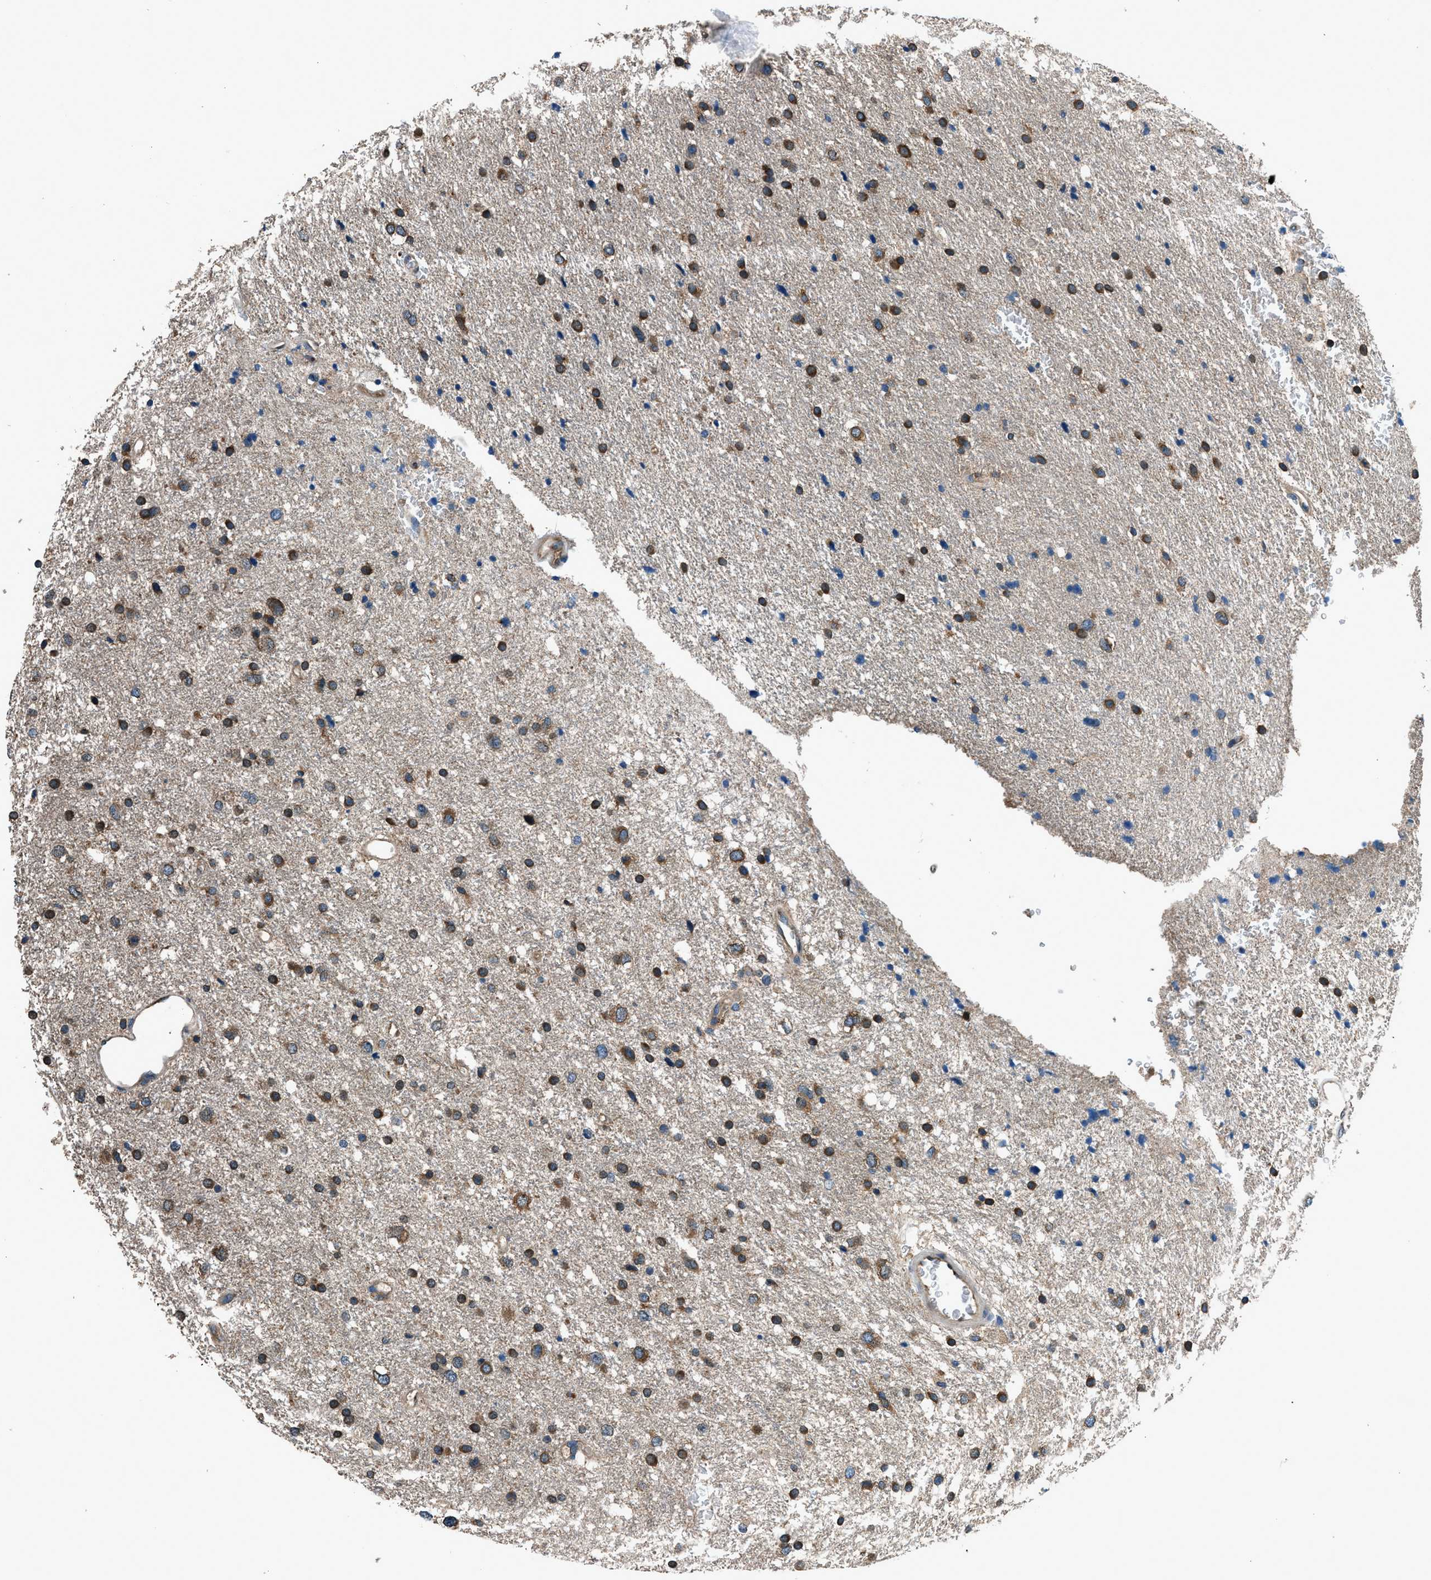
{"staining": {"intensity": "moderate", "quantity": ">75%", "location": "cytoplasmic/membranous"}, "tissue": "glioma", "cell_type": "Tumor cells", "image_type": "cancer", "snomed": [{"axis": "morphology", "description": "Glioma, malignant, Low grade"}, {"axis": "topography", "description": "Brain"}], "caption": "Immunohistochemical staining of human malignant low-grade glioma exhibits medium levels of moderate cytoplasmic/membranous positivity in approximately >75% of tumor cells.", "gene": "ARFGAP2", "patient": {"sex": "female", "age": 37}}